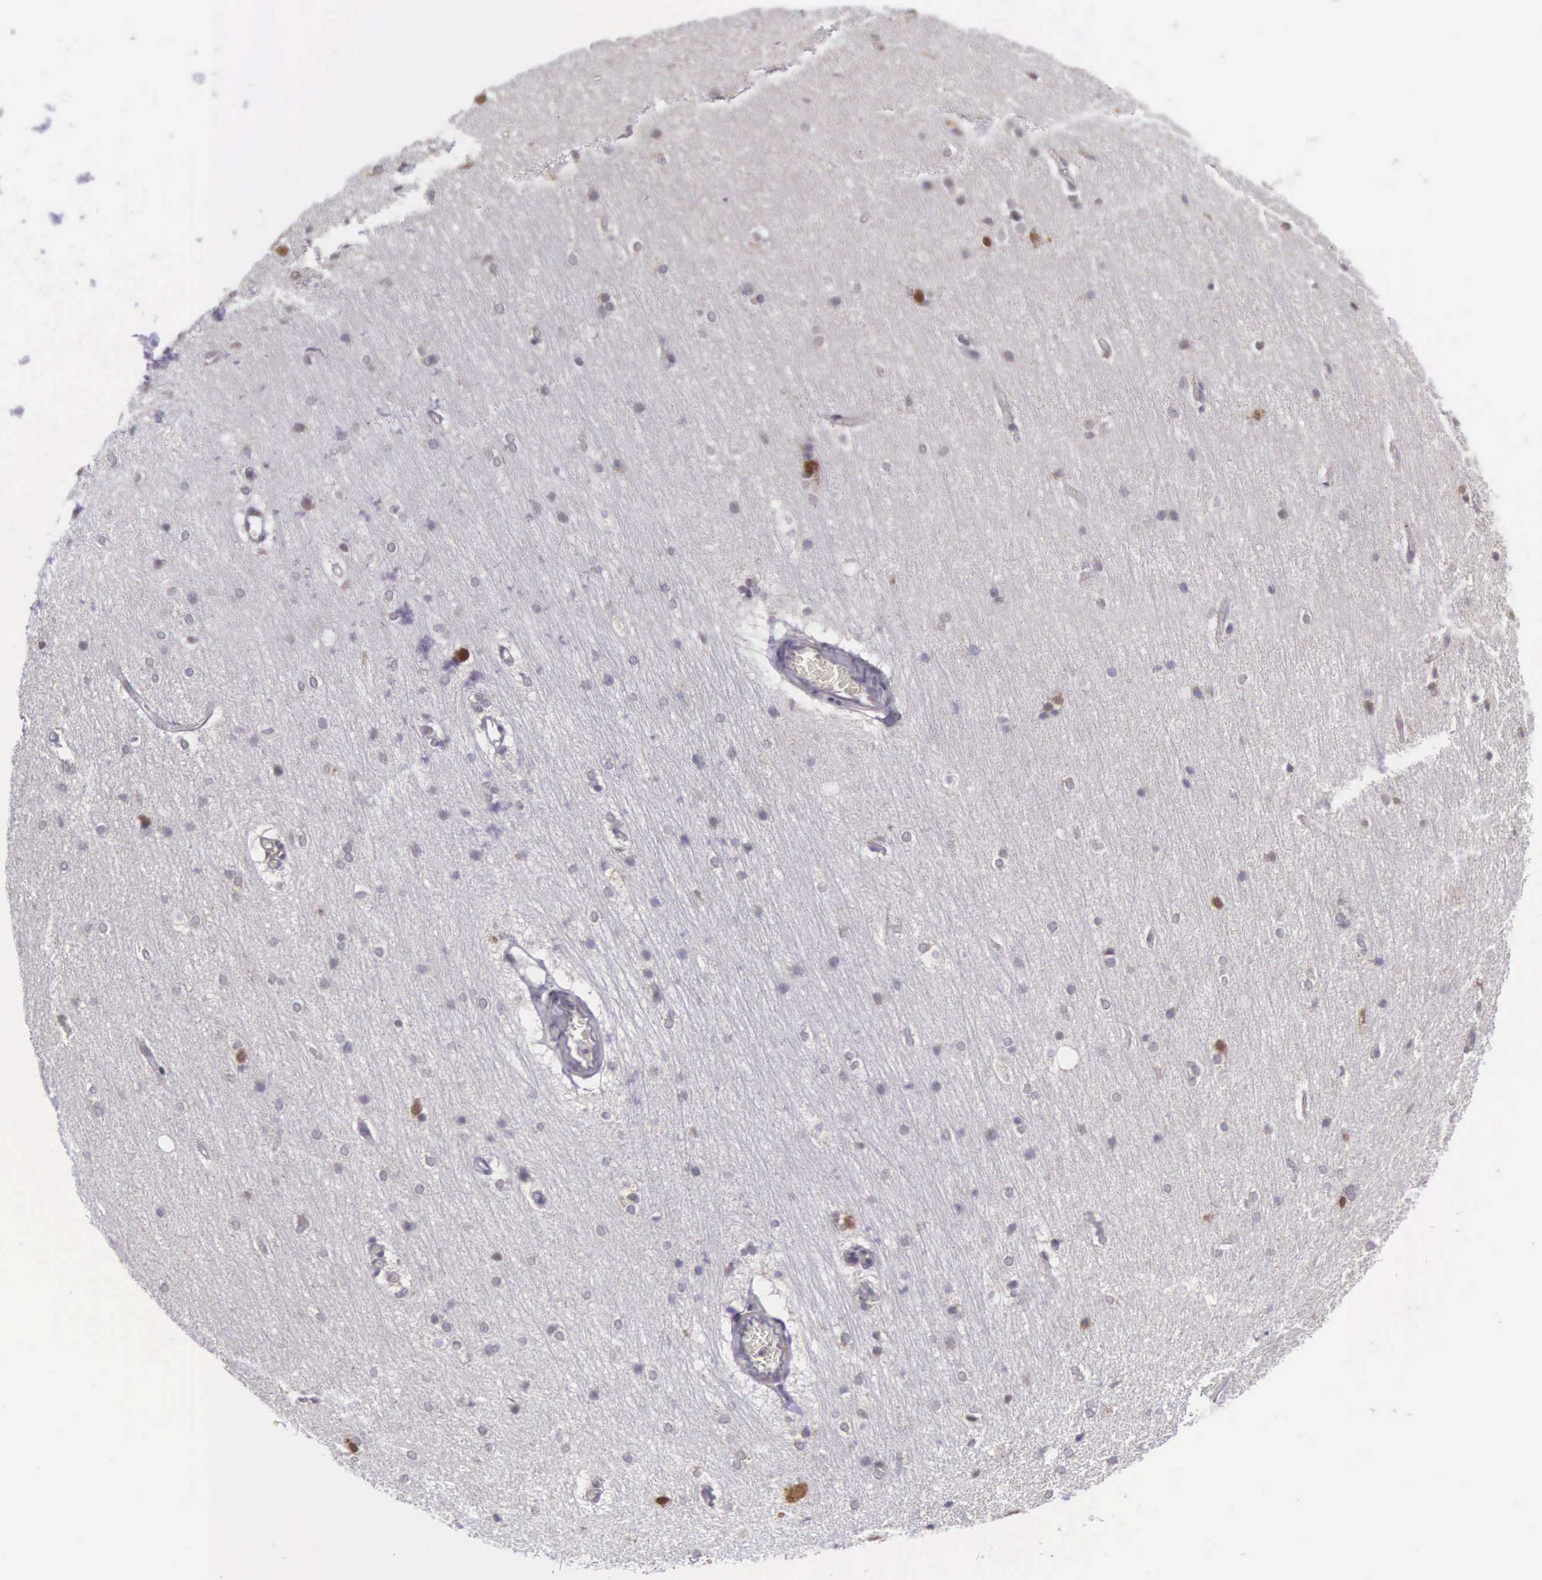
{"staining": {"intensity": "negative", "quantity": "none", "location": "none"}, "tissue": "cerebral cortex", "cell_type": "Endothelial cells", "image_type": "normal", "snomed": [{"axis": "morphology", "description": "Normal tissue, NOS"}, {"axis": "topography", "description": "Cerebral cortex"}, {"axis": "topography", "description": "Hippocampus"}], "caption": "DAB immunohistochemical staining of benign human cerebral cortex demonstrates no significant positivity in endothelial cells.", "gene": "SLC25A21", "patient": {"sex": "female", "age": 19}}